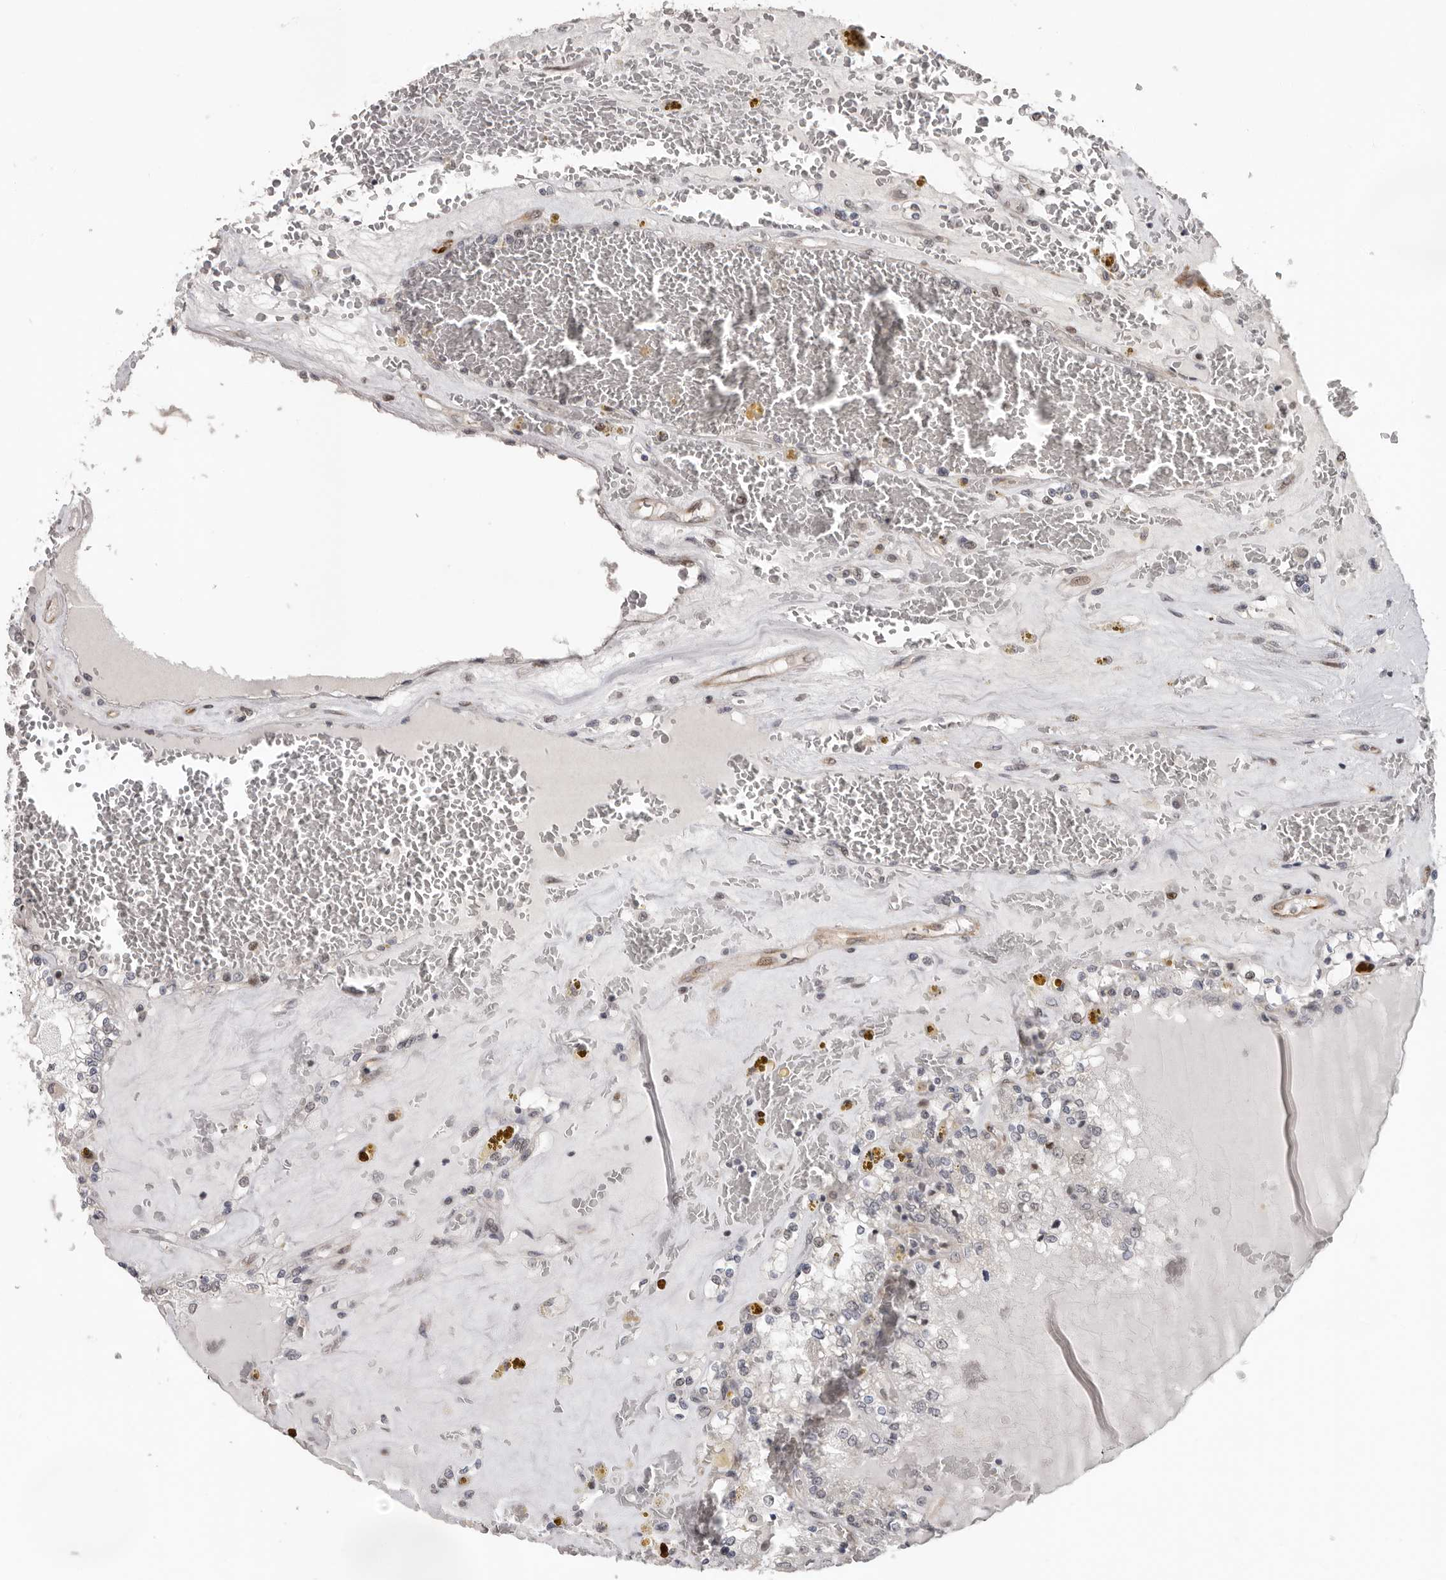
{"staining": {"intensity": "negative", "quantity": "none", "location": "none"}, "tissue": "renal cancer", "cell_type": "Tumor cells", "image_type": "cancer", "snomed": [{"axis": "morphology", "description": "Adenocarcinoma, NOS"}, {"axis": "topography", "description": "Kidney"}], "caption": "IHC histopathology image of human adenocarcinoma (renal) stained for a protein (brown), which exhibits no staining in tumor cells.", "gene": "RALGPS2", "patient": {"sex": "female", "age": 56}}